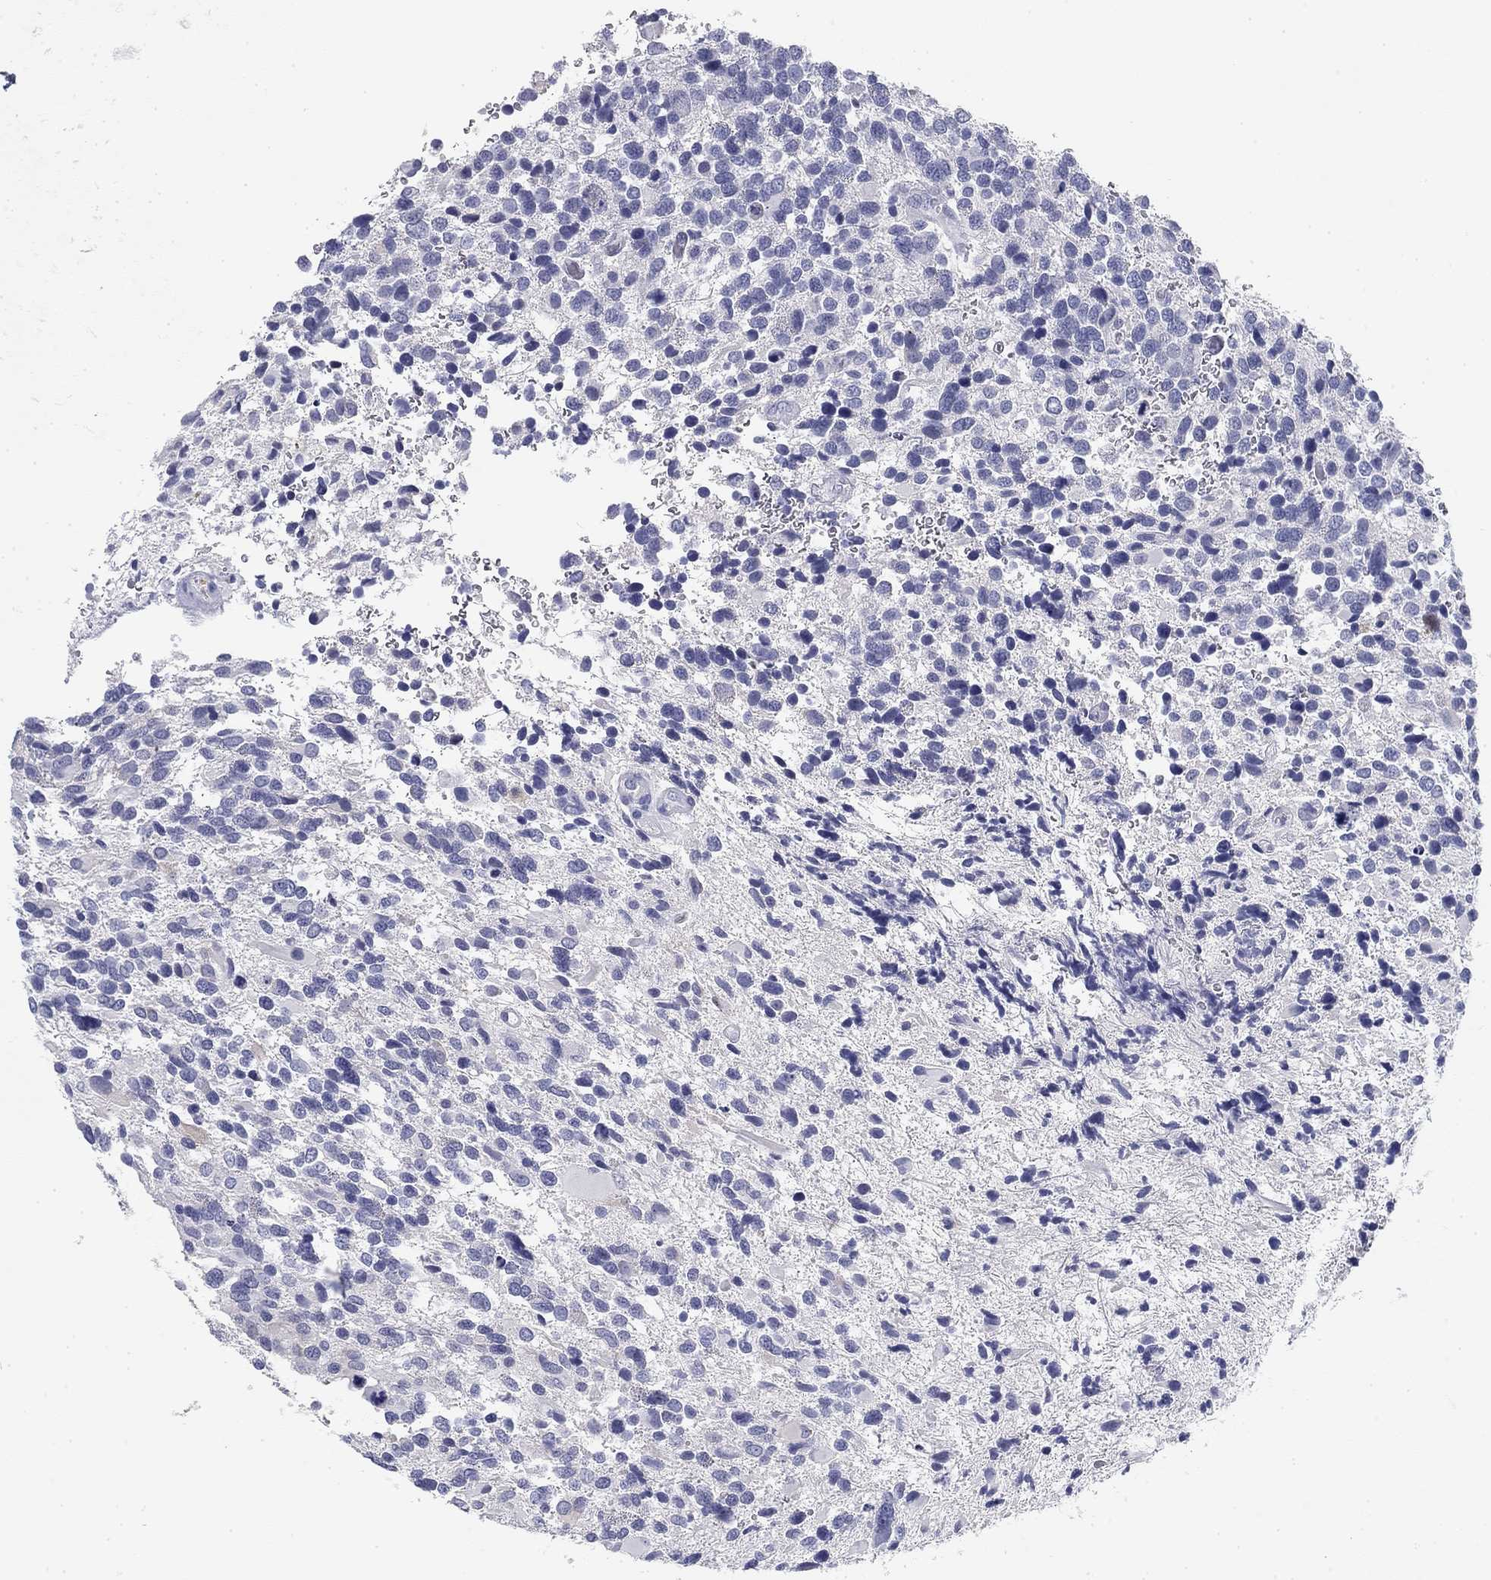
{"staining": {"intensity": "negative", "quantity": "none", "location": "none"}, "tissue": "glioma", "cell_type": "Tumor cells", "image_type": "cancer", "snomed": [{"axis": "morphology", "description": "Glioma, malignant, Low grade"}, {"axis": "topography", "description": "Brain"}], "caption": "Tumor cells are negative for protein expression in human glioma. Brightfield microscopy of immunohistochemistry stained with DAB (brown) and hematoxylin (blue), captured at high magnification.", "gene": "CD79B", "patient": {"sex": "female", "age": 32}}